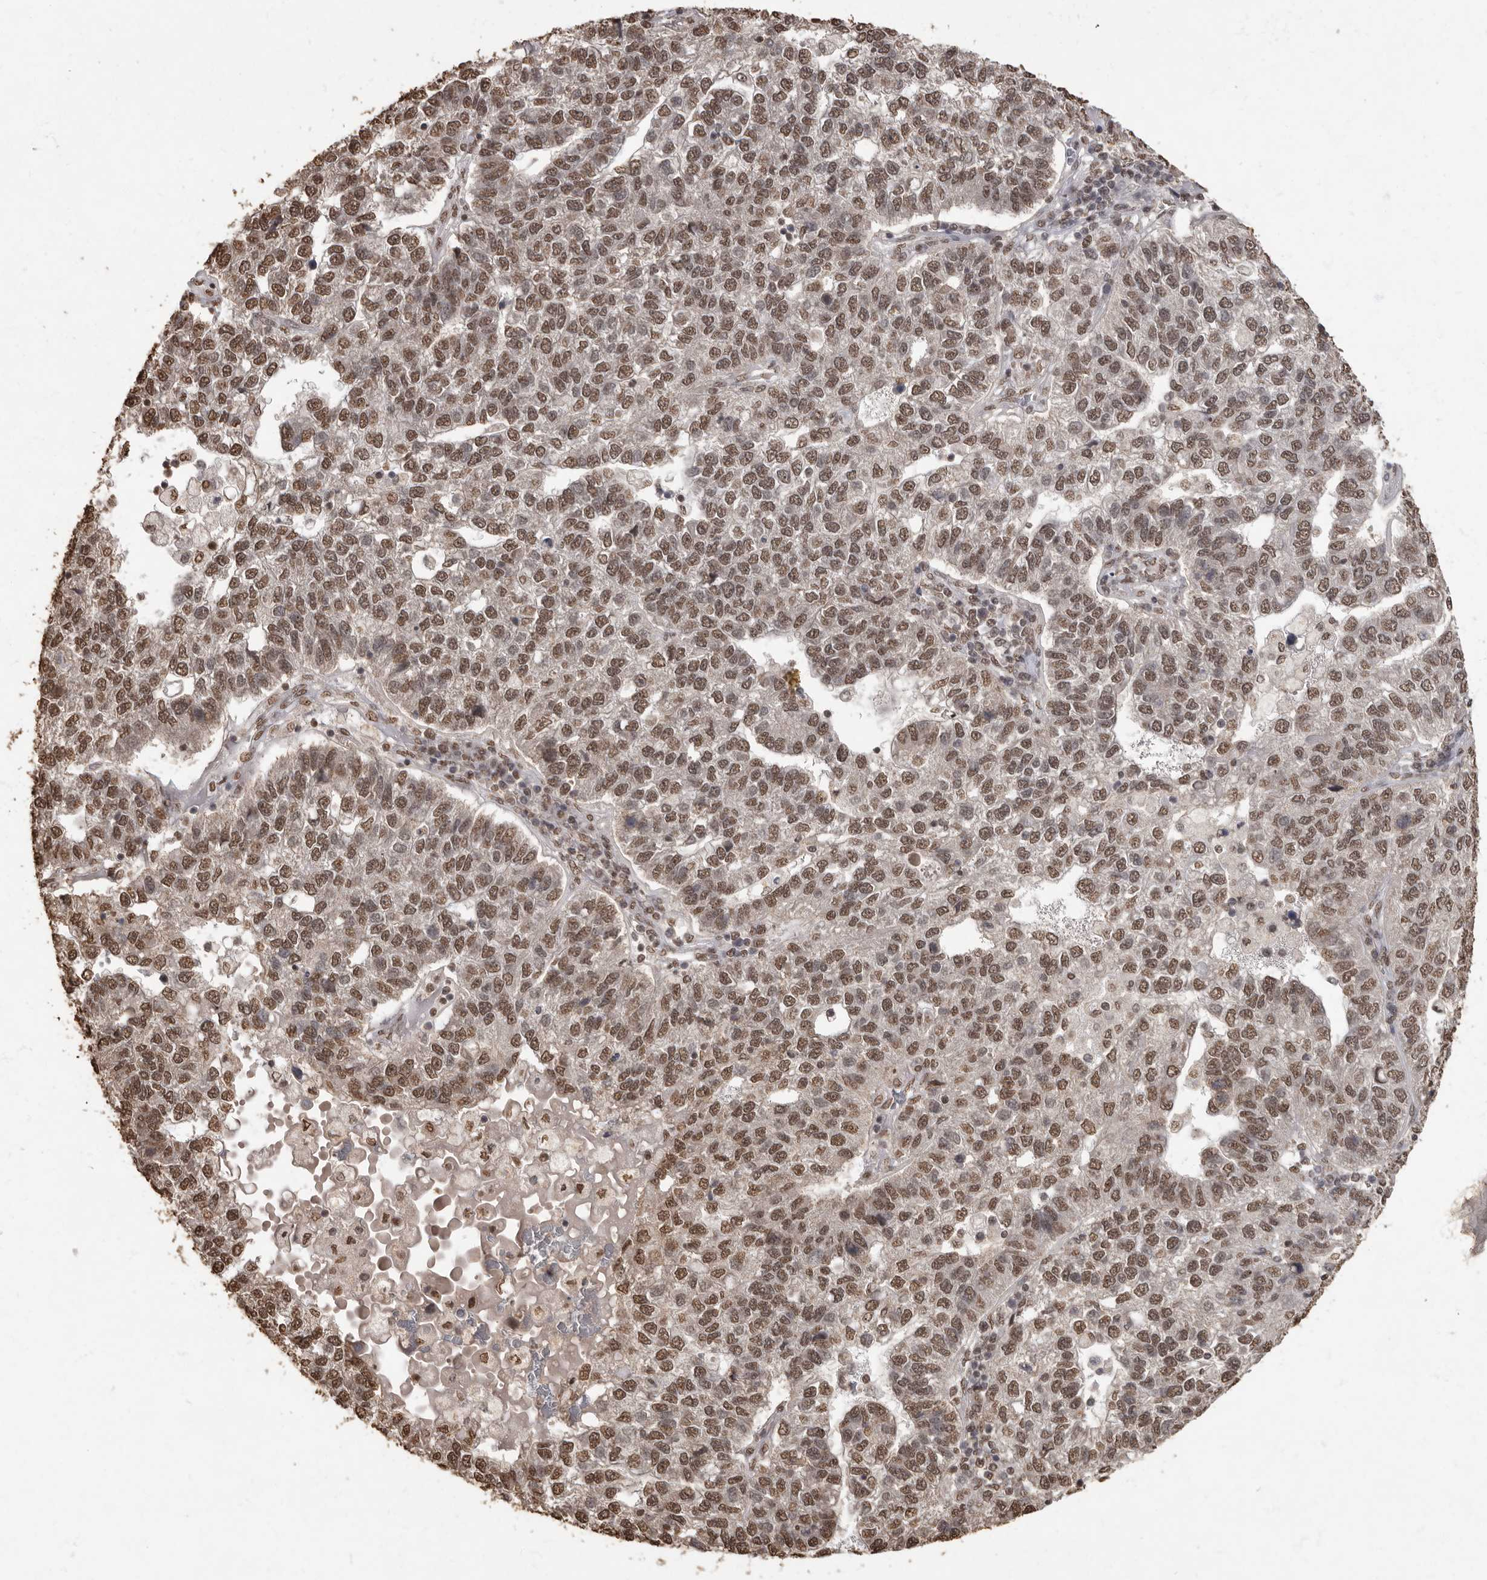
{"staining": {"intensity": "moderate", "quantity": ">75%", "location": "nuclear"}, "tissue": "pancreatic cancer", "cell_type": "Tumor cells", "image_type": "cancer", "snomed": [{"axis": "morphology", "description": "Adenocarcinoma, NOS"}, {"axis": "topography", "description": "Pancreas"}], "caption": "This is an image of immunohistochemistry staining of adenocarcinoma (pancreatic), which shows moderate positivity in the nuclear of tumor cells.", "gene": "NBL1", "patient": {"sex": "female", "age": 61}}